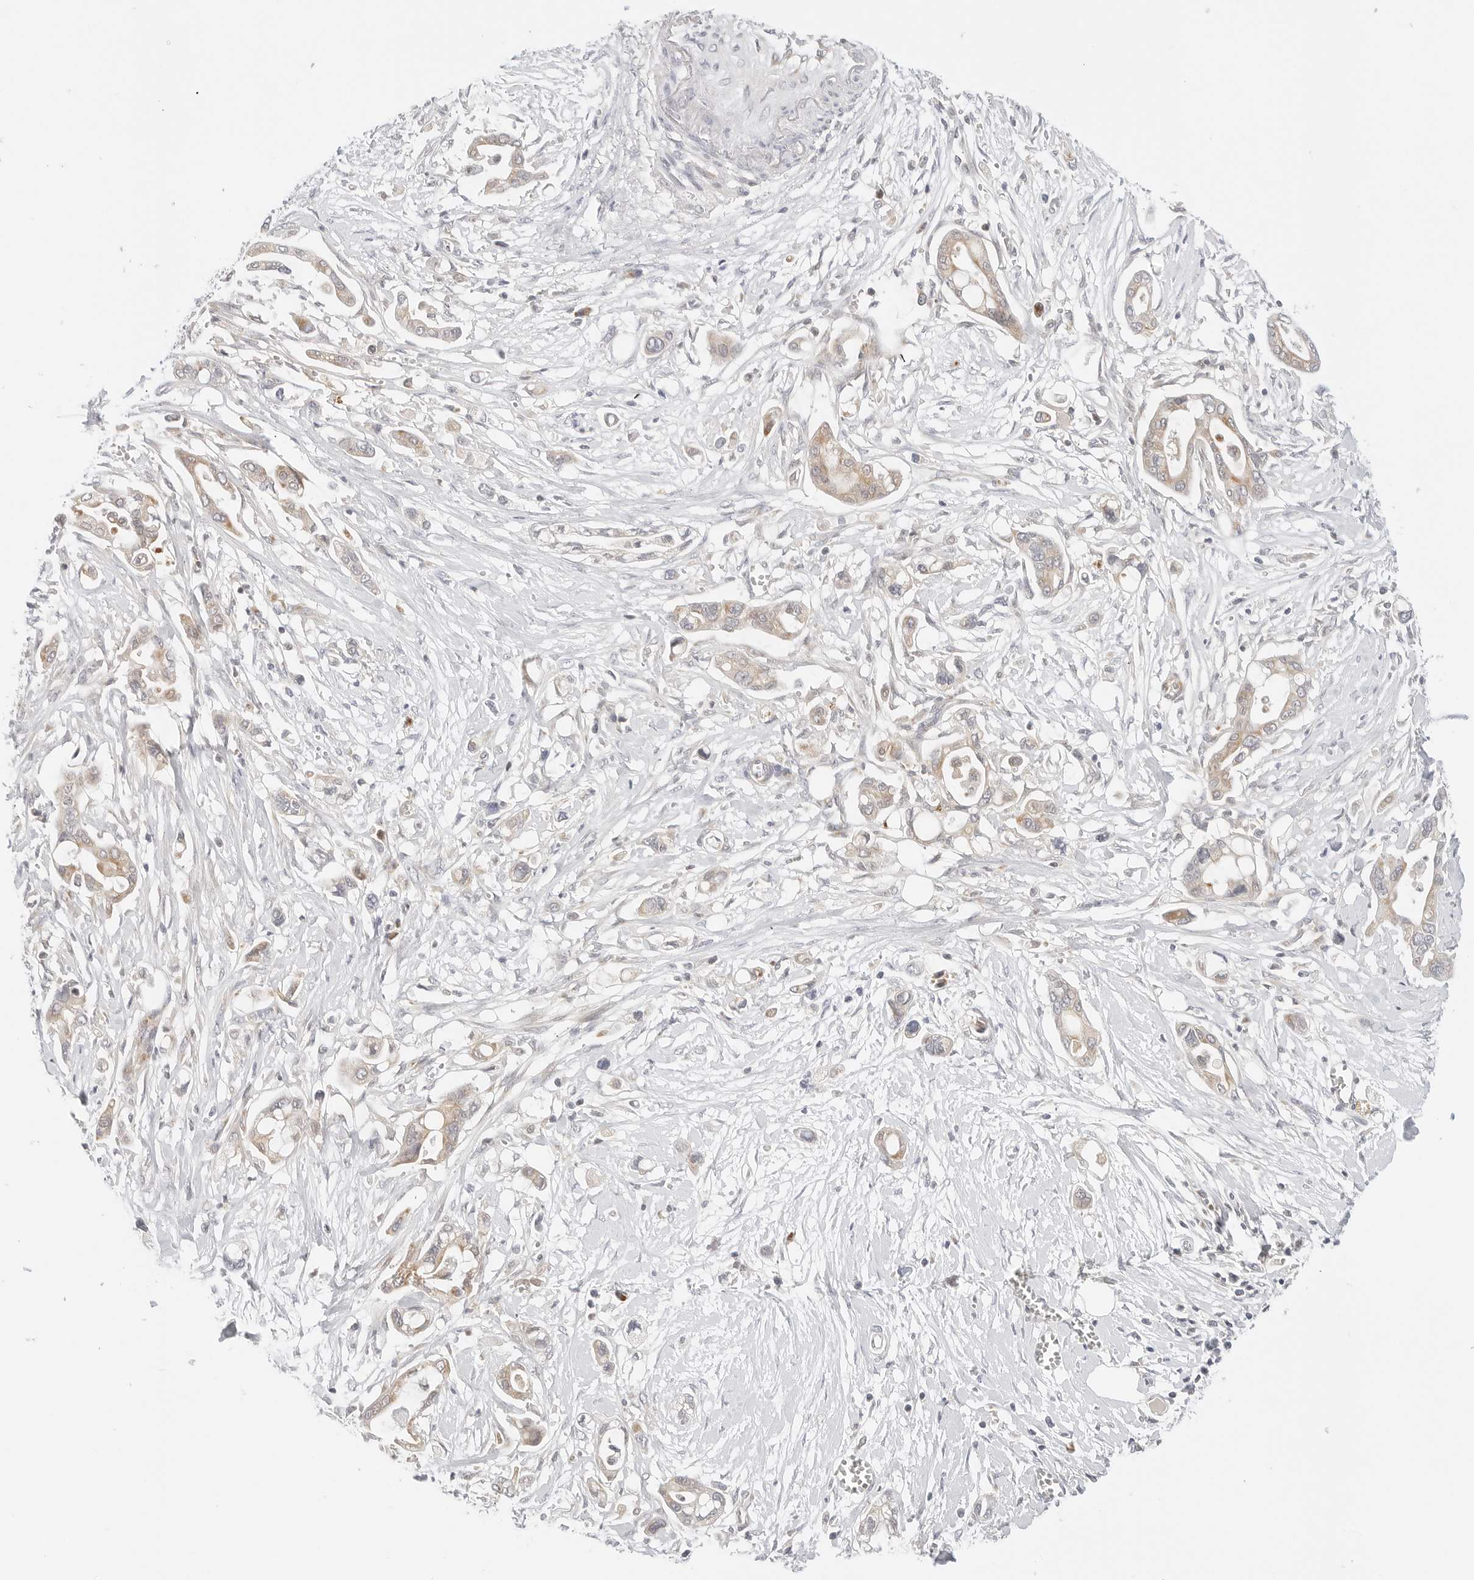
{"staining": {"intensity": "weak", "quantity": "25%-75%", "location": "cytoplasmic/membranous"}, "tissue": "pancreatic cancer", "cell_type": "Tumor cells", "image_type": "cancer", "snomed": [{"axis": "morphology", "description": "Adenocarcinoma, NOS"}, {"axis": "topography", "description": "Pancreas"}], "caption": "A high-resolution histopathology image shows immunohistochemistry staining of pancreatic adenocarcinoma, which demonstrates weak cytoplasmic/membranous staining in approximately 25%-75% of tumor cells.", "gene": "DYRK4", "patient": {"sex": "male", "age": 68}}